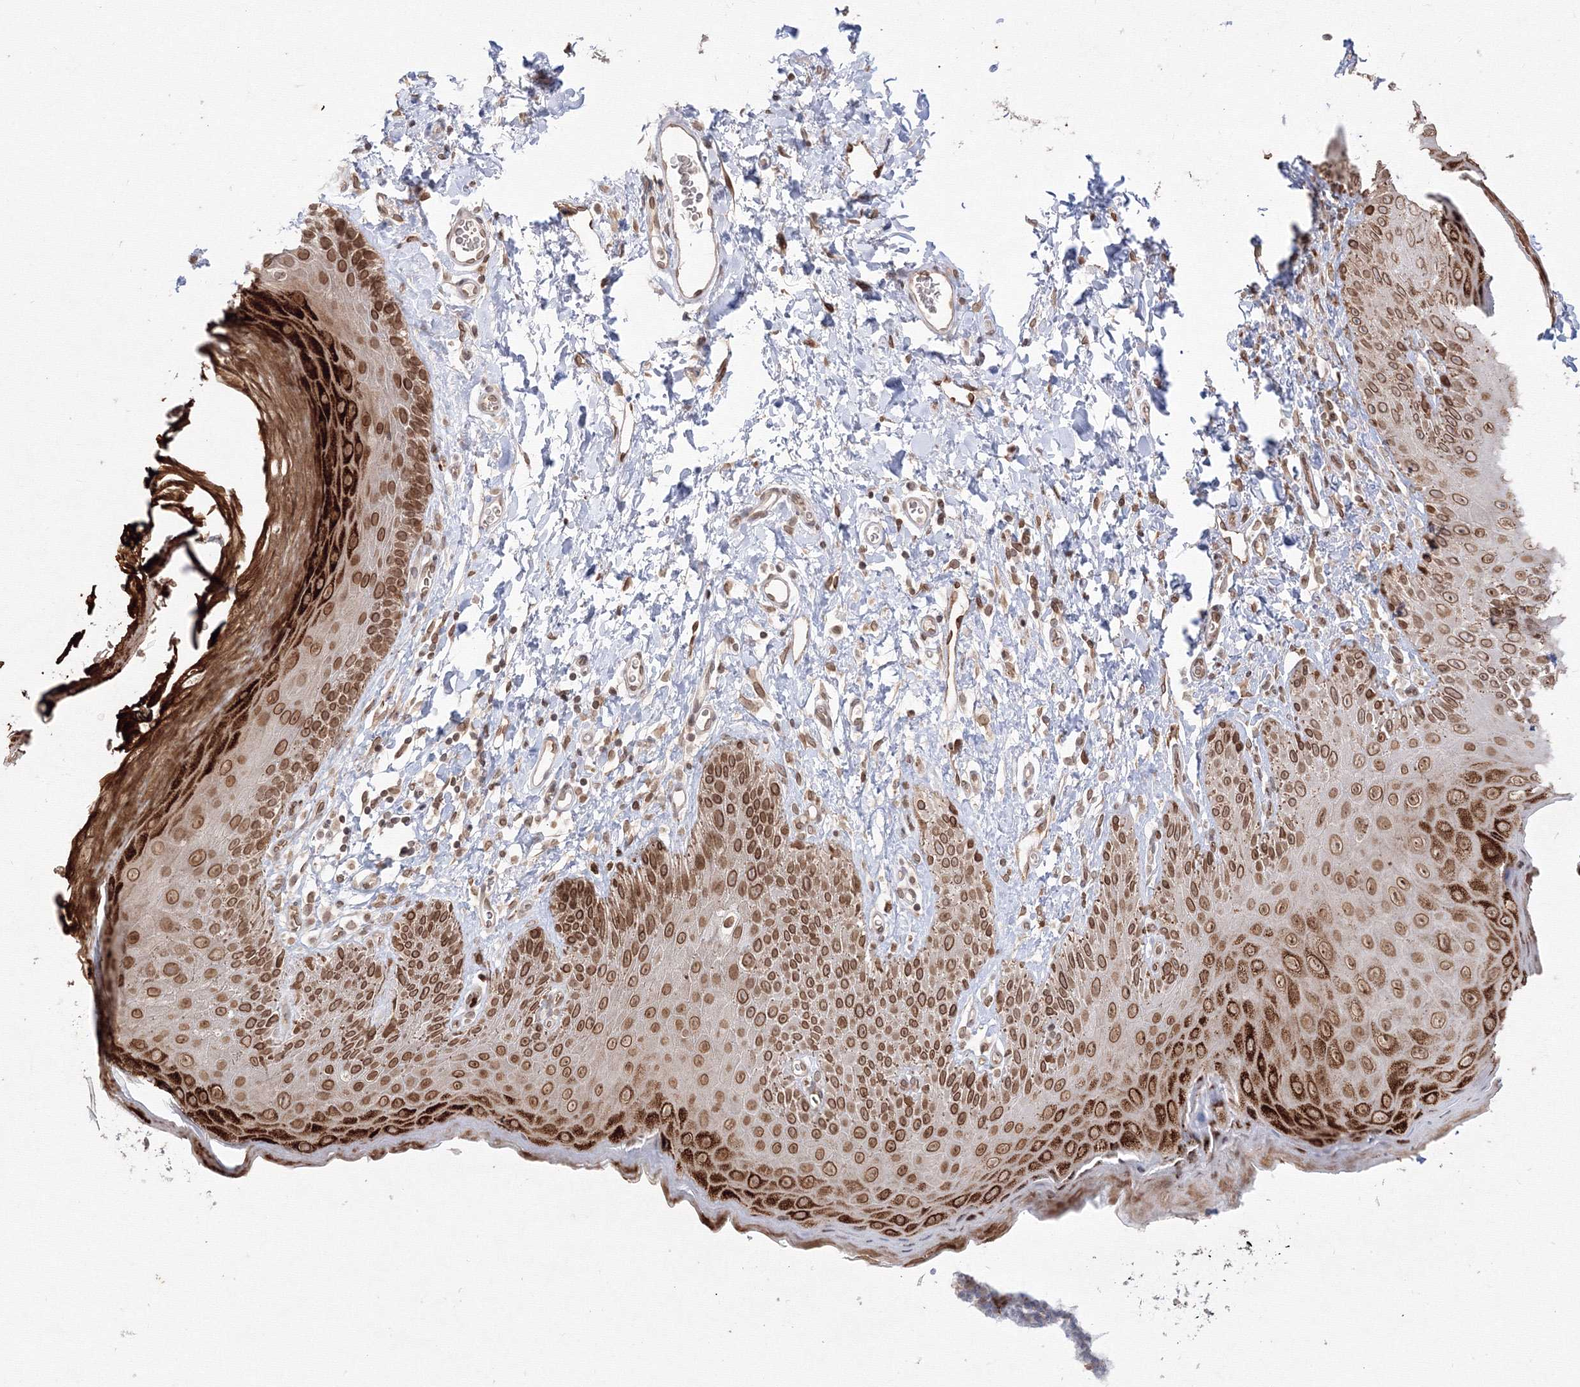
{"staining": {"intensity": "strong", "quantity": ">75%", "location": "cytoplasmic/membranous,nuclear"}, "tissue": "skin", "cell_type": "Epidermal cells", "image_type": "normal", "snomed": [{"axis": "morphology", "description": "Normal tissue, NOS"}, {"axis": "topography", "description": "Anal"}], "caption": "Immunohistochemistry histopathology image of benign skin: skin stained using IHC reveals high levels of strong protein expression localized specifically in the cytoplasmic/membranous,nuclear of epidermal cells, appearing as a cytoplasmic/membranous,nuclear brown color.", "gene": "DNAJB2", "patient": {"sex": "male", "age": 44}}